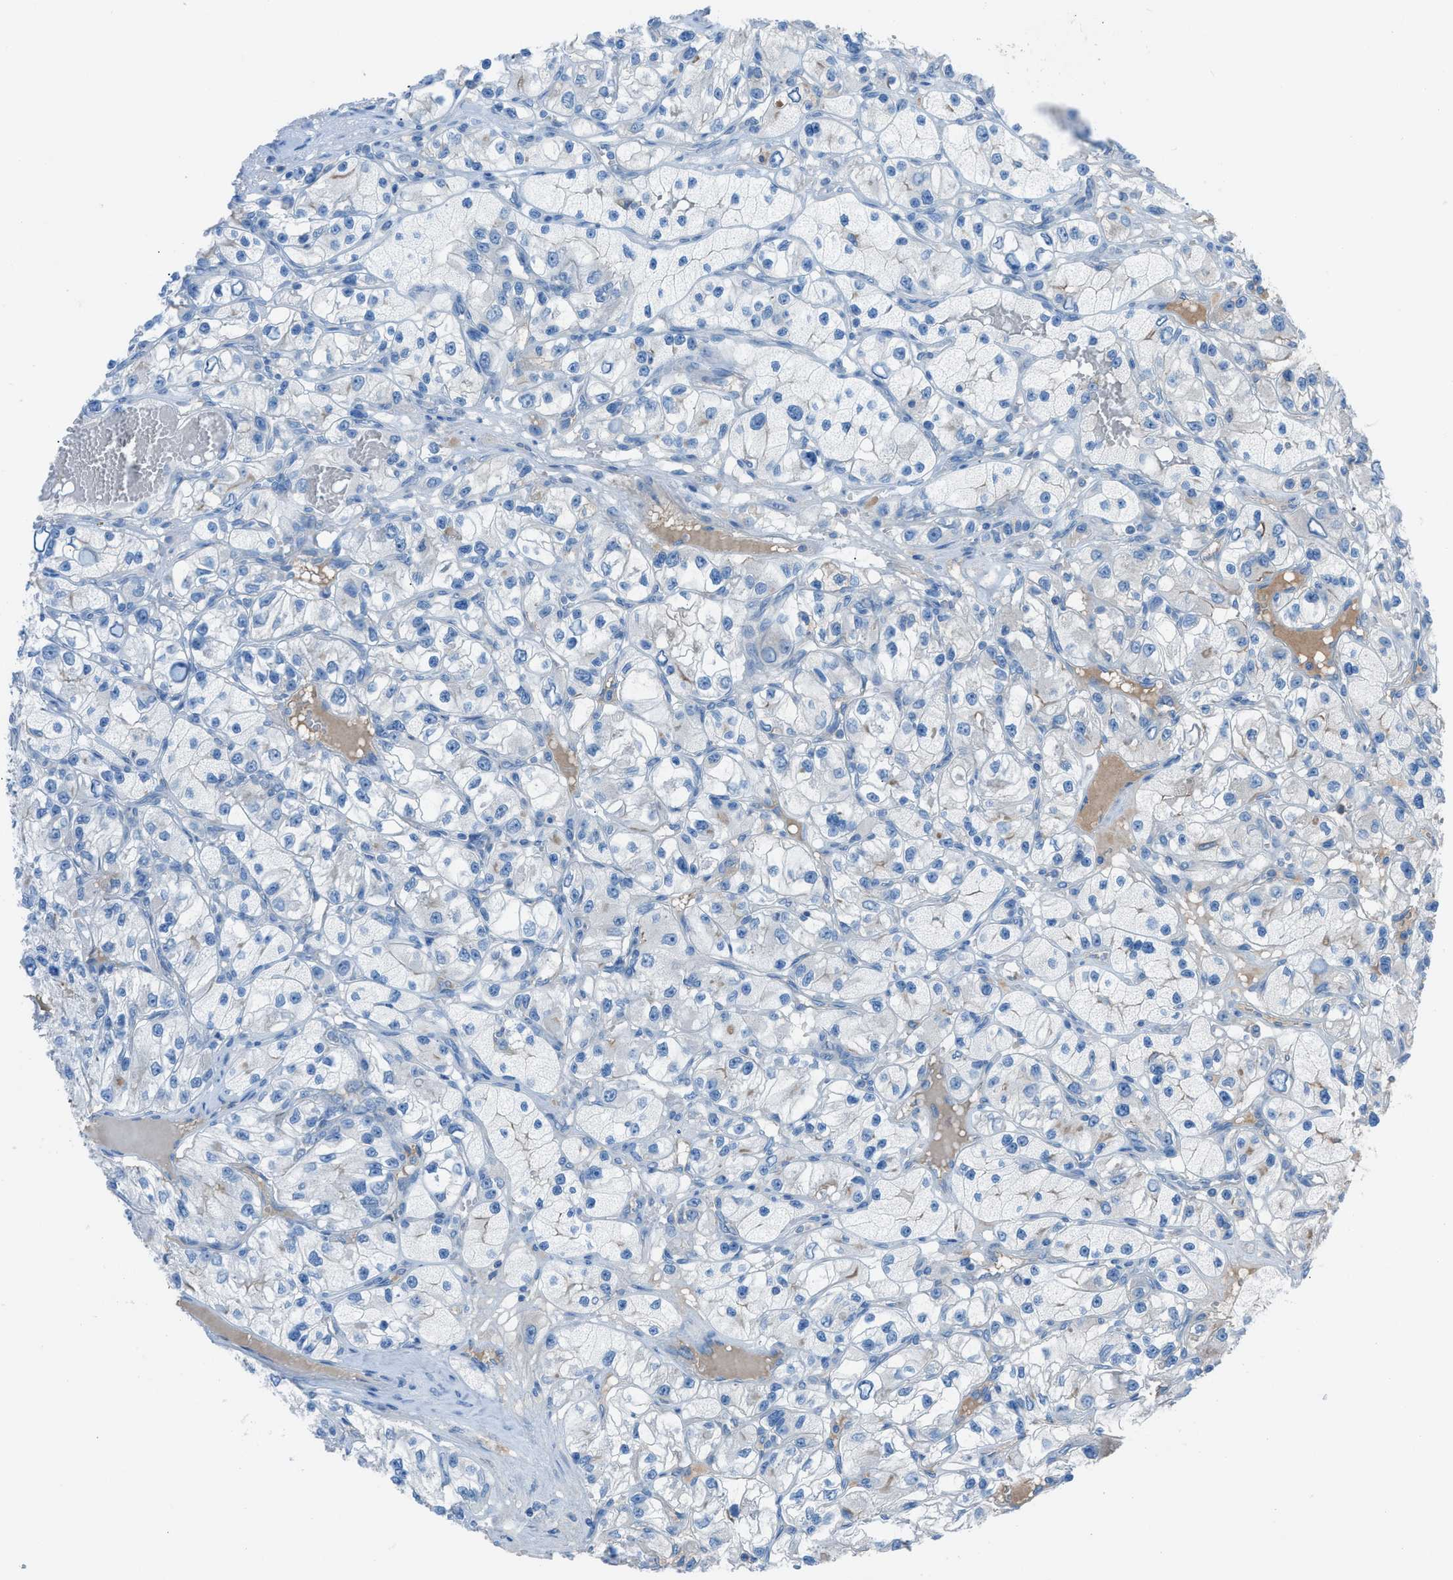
{"staining": {"intensity": "negative", "quantity": "none", "location": "none"}, "tissue": "renal cancer", "cell_type": "Tumor cells", "image_type": "cancer", "snomed": [{"axis": "morphology", "description": "Adenocarcinoma, NOS"}, {"axis": "topography", "description": "Kidney"}], "caption": "The immunohistochemistry (IHC) histopathology image has no significant staining in tumor cells of renal cancer (adenocarcinoma) tissue. (DAB immunohistochemistry (IHC), high magnification).", "gene": "C5AR2", "patient": {"sex": "female", "age": 57}}